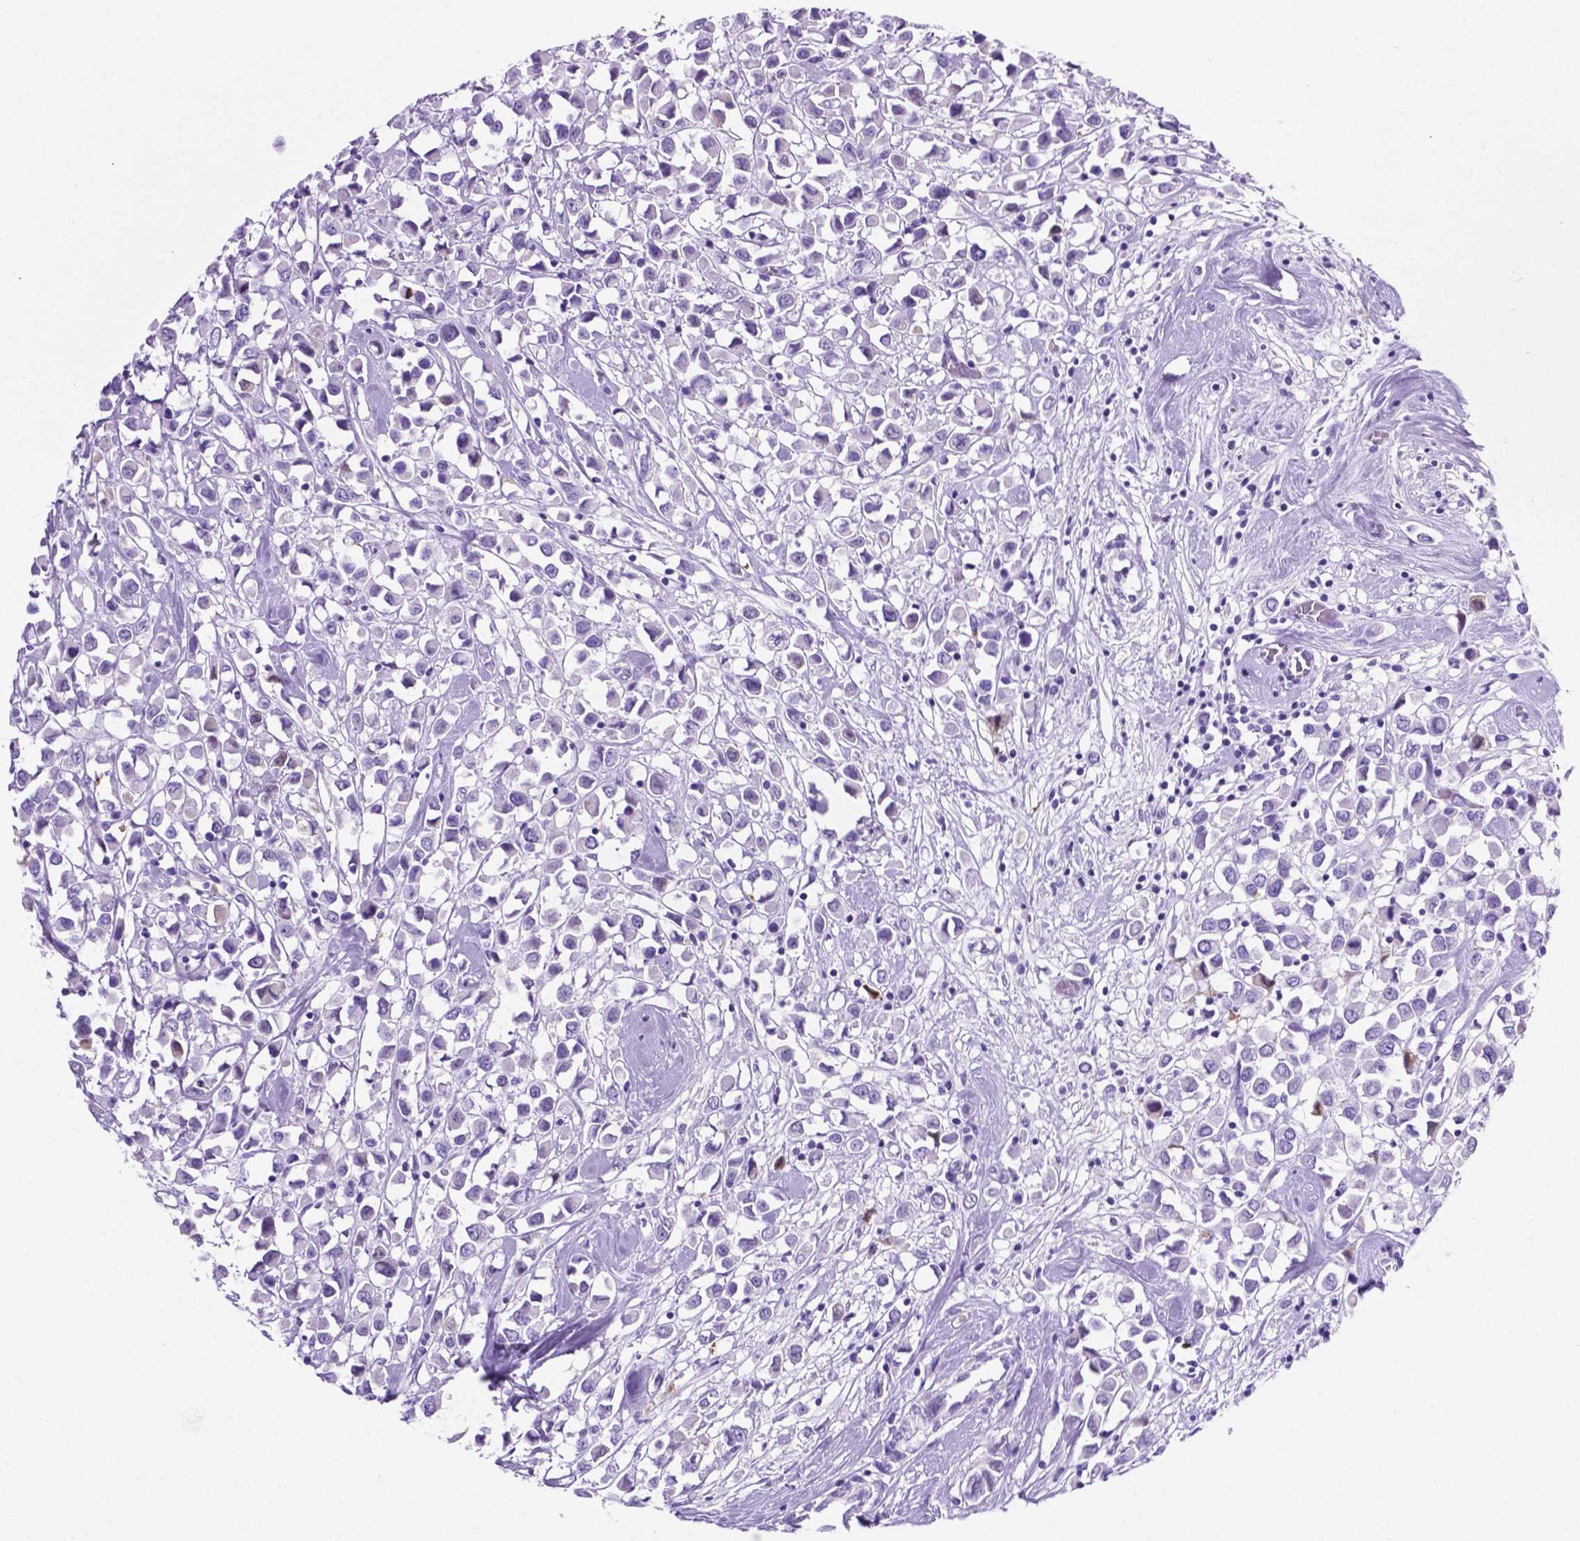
{"staining": {"intensity": "negative", "quantity": "none", "location": "none"}, "tissue": "breast cancer", "cell_type": "Tumor cells", "image_type": "cancer", "snomed": [{"axis": "morphology", "description": "Duct carcinoma"}, {"axis": "topography", "description": "Breast"}], "caption": "Immunohistochemistry image of human breast cancer stained for a protein (brown), which demonstrates no positivity in tumor cells.", "gene": "C17orf107", "patient": {"sex": "female", "age": 61}}